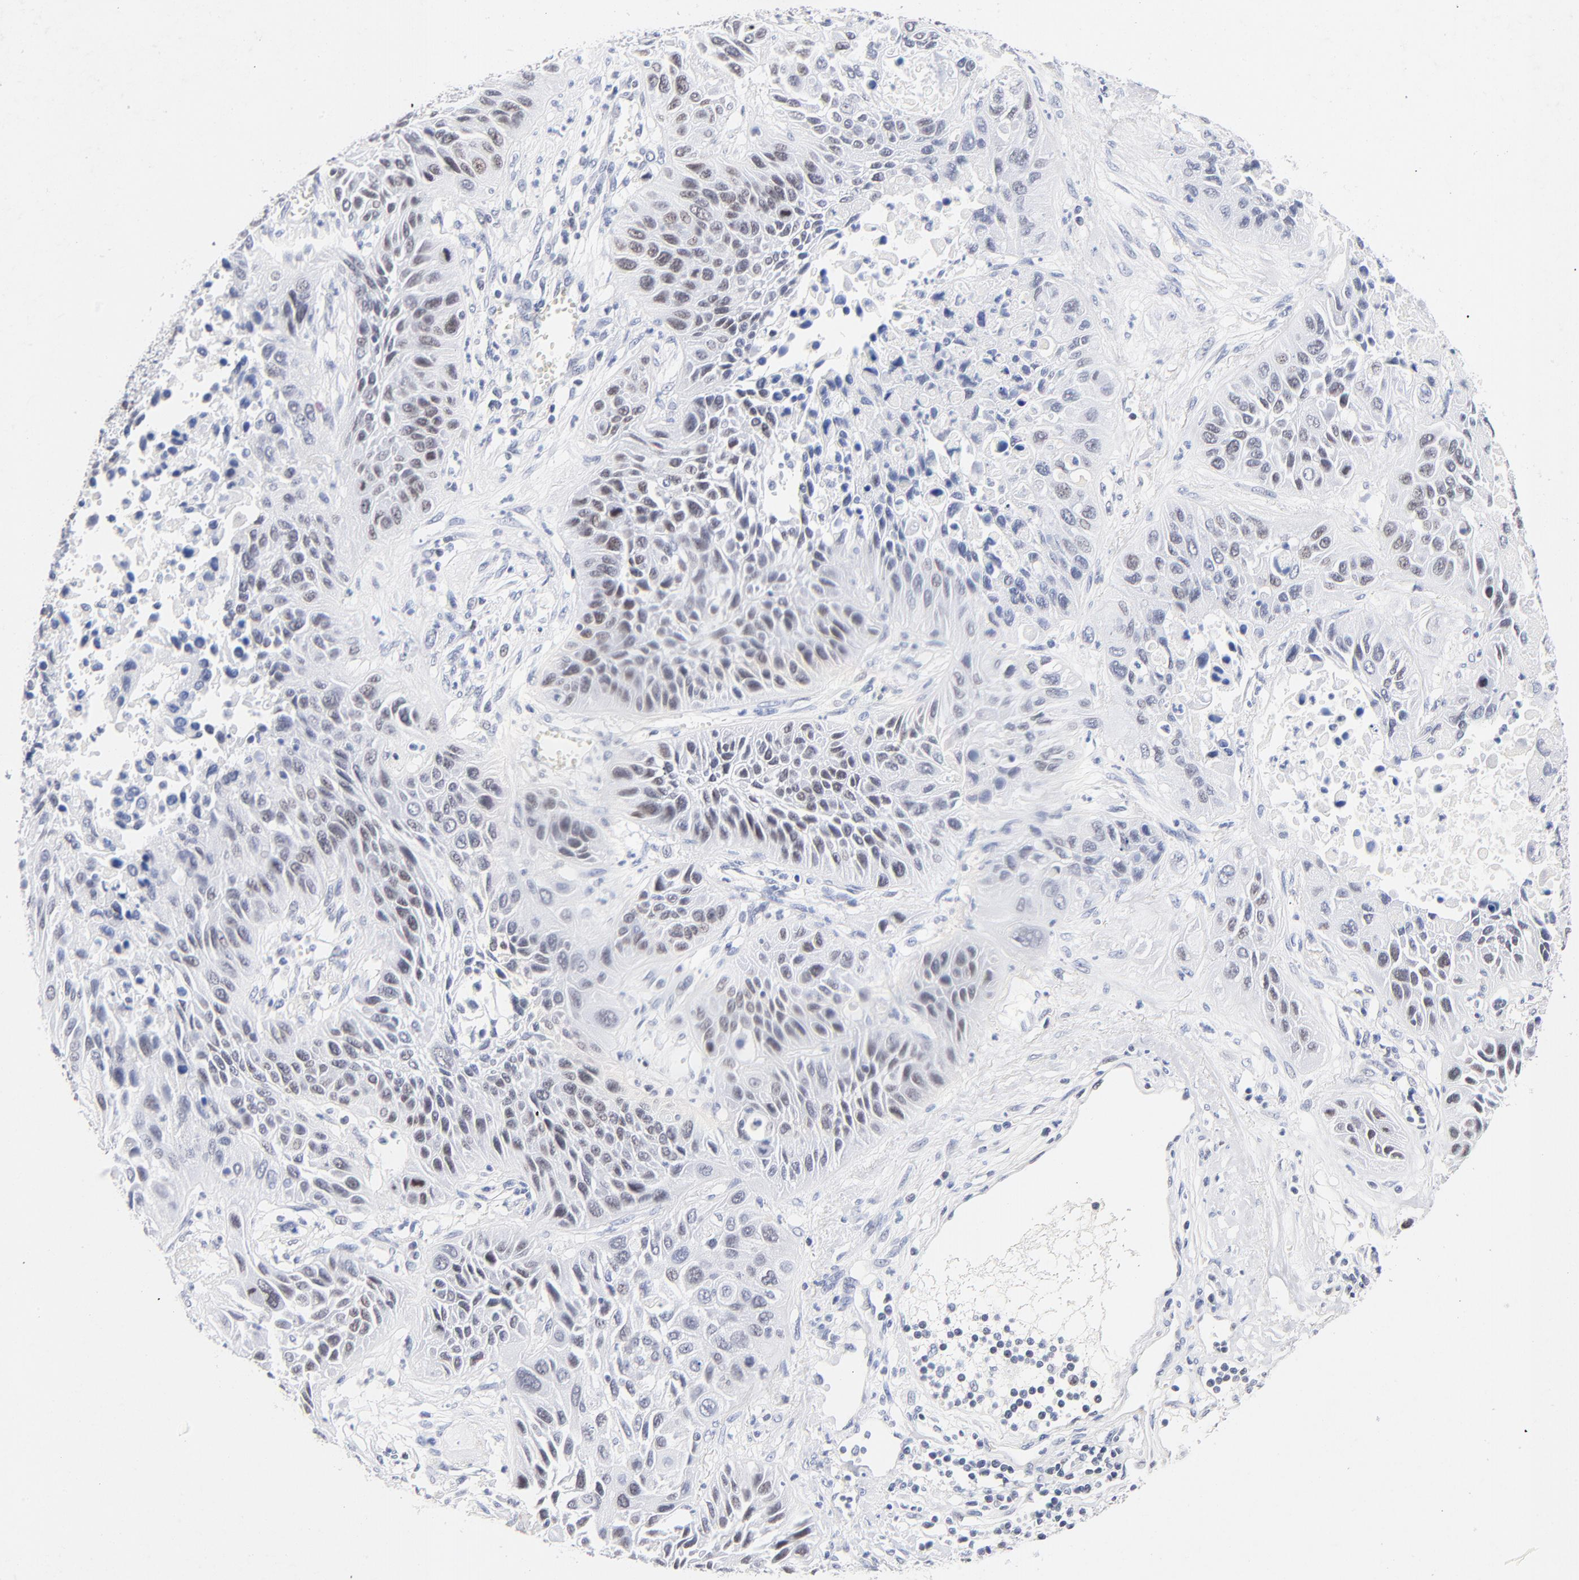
{"staining": {"intensity": "weak", "quantity": "25%-75%", "location": "nuclear"}, "tissue": "lung cancer", "cell_type": "Tumor cells", "image_type": "cancer", "snomed": [{"axis": "morphology", "description": "Squamous cell carcinoma, NOS"}, {"axis": "topography", "description": "Lung"}], "caption": "Lung cancer stained with IHC shows weak nuclear expression in approximately 25%-75% of tumor cells.", "gene": "ORC2", "patient": {"sex": "female", "age": 76}}